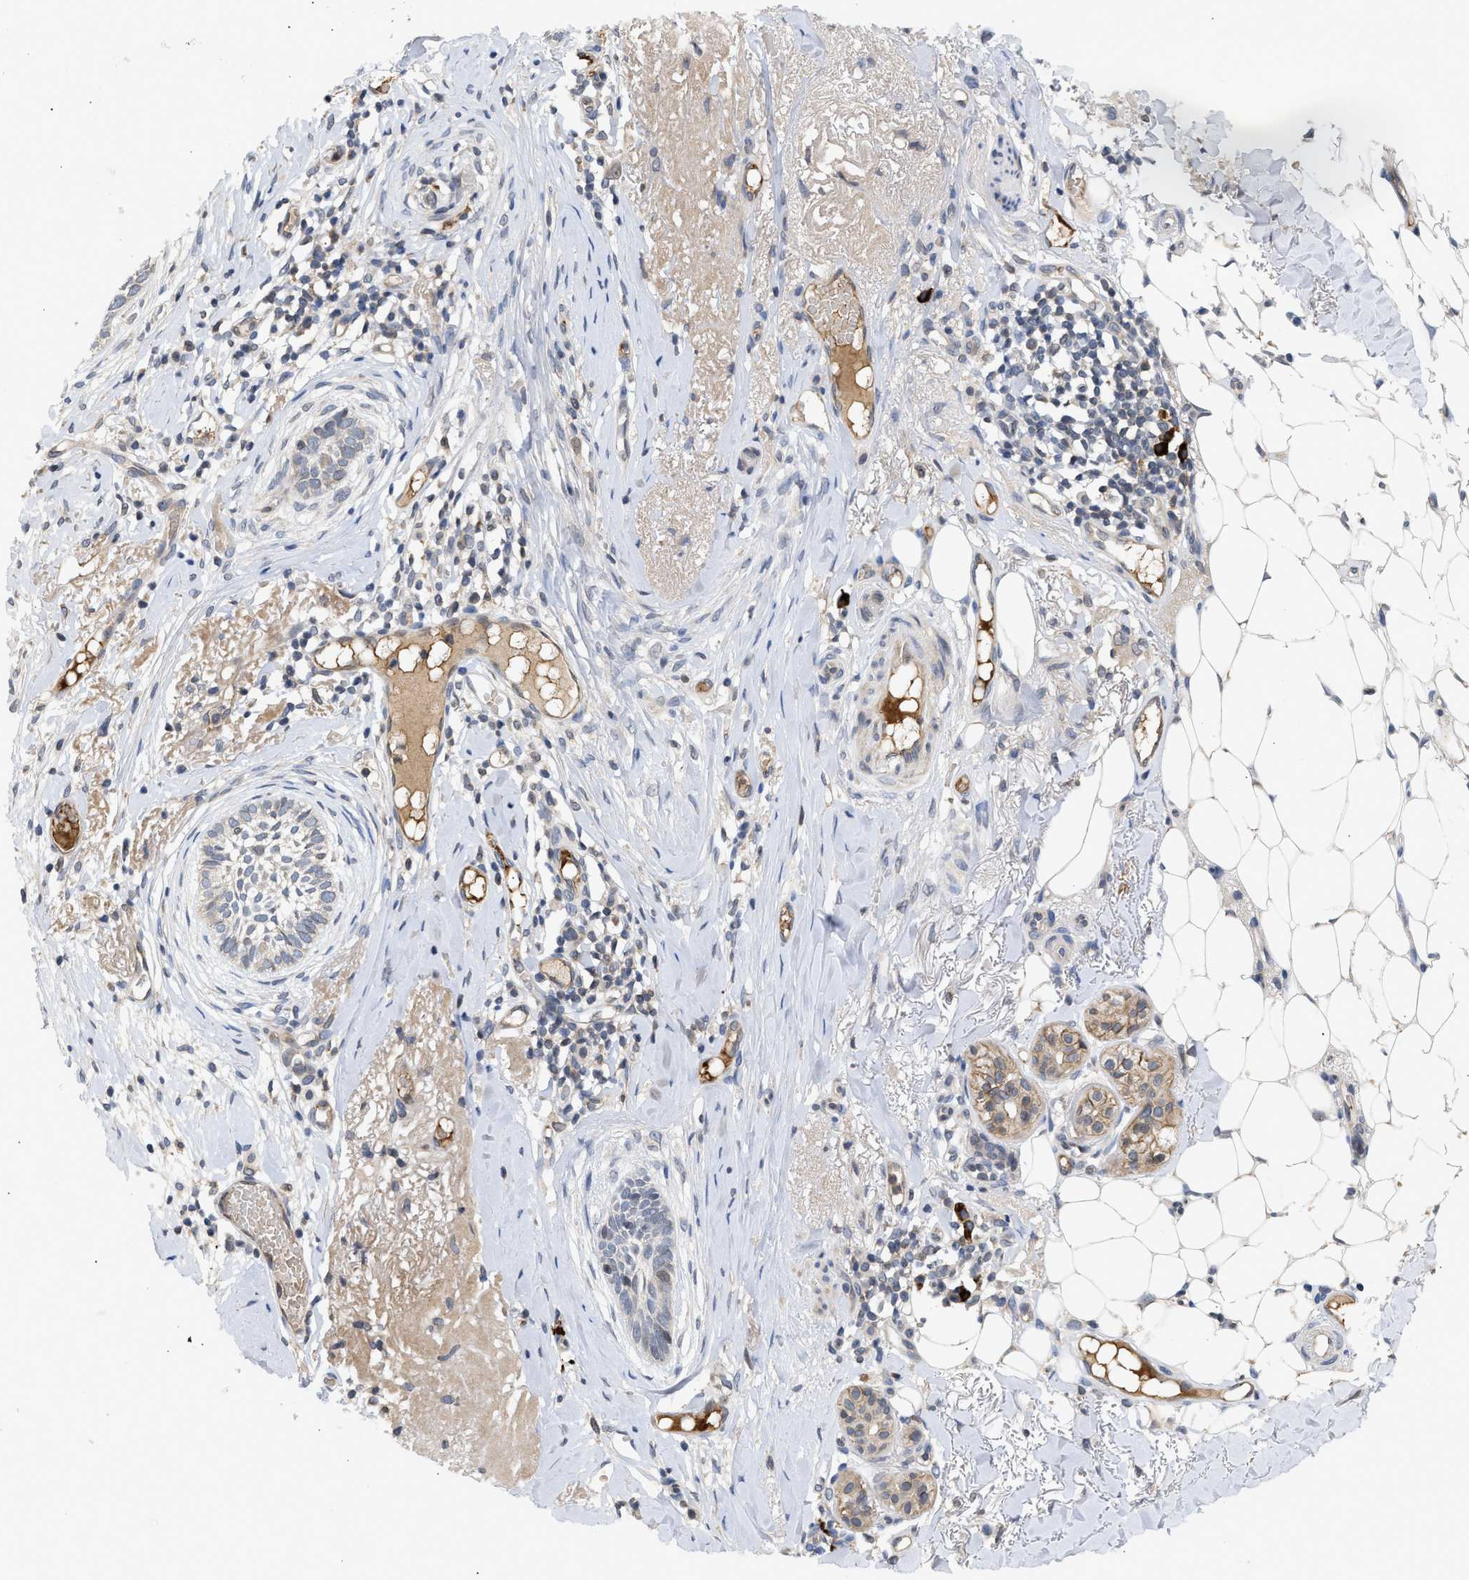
{"staining": {"intensity": "negative", "quantity": "none", "location": "none"}, "tissue": "skin cancer", "cell_type": "Tumor cells", "image_type": "cancer", "snomed": [{"axis": "morphology", "description": "Basal cell carcinoma"}, {"axis": "topography", "description": "Skin"}], "caption": "The immunohistochemistry micrograph has no significant positivity in tumor cells of skin cancer (basal cell carcinoma) tissue.", "gene": "NUP62", "patient": {"sex": "female", "age": 88}}